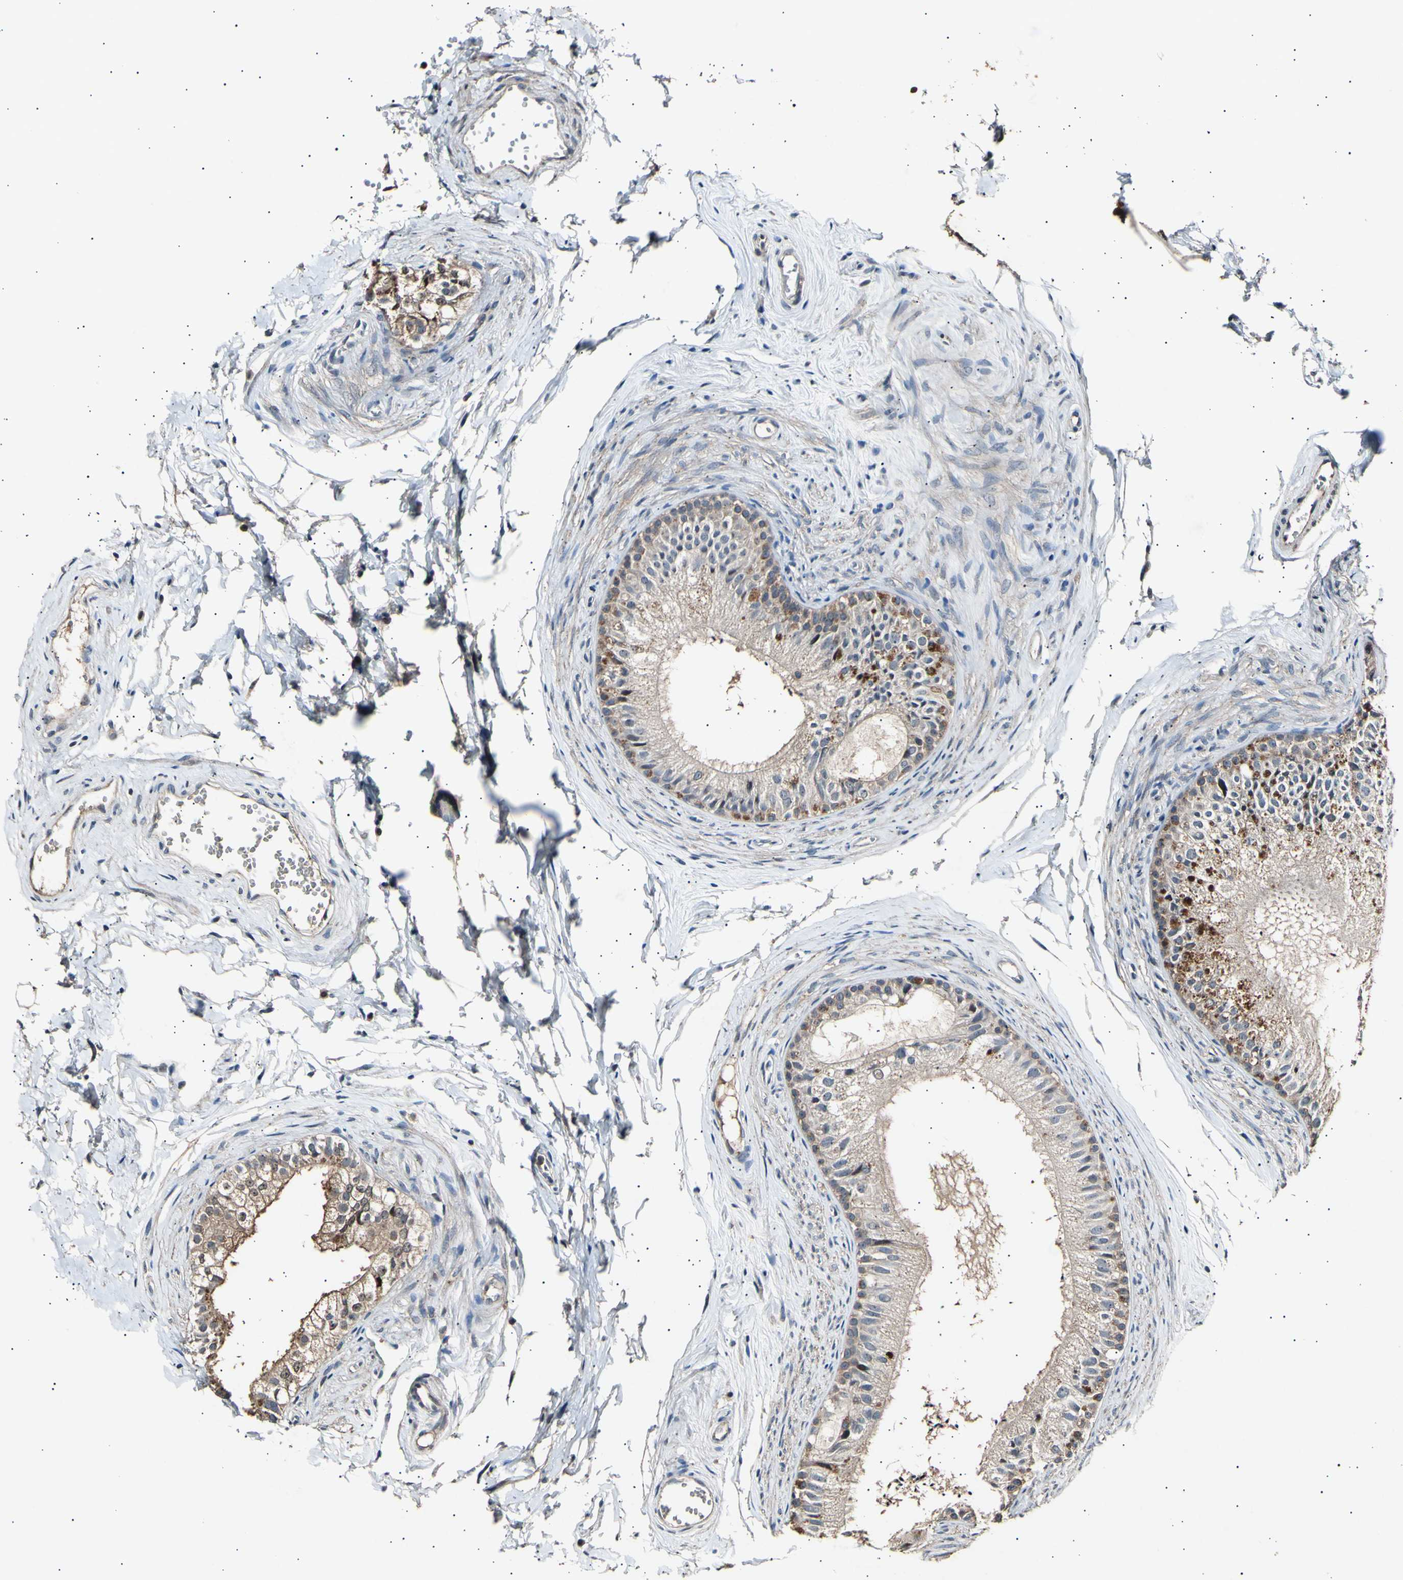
{"staining": {"intensity": "strong", "quantity": "<25%", "location": "cytoplasmic/membranous"}, "tissue": "epididymis", "cell_type": "Glandular cells", "image_type": "normal", "snomed": [{"axis": "morphology", "description": "Normal tissue, NOS"}, {"axis": "topography", "description": "Epididymis"}], "caption": "This is a micrograph of IHC staining of normal epididymis, which shows strong expression in the cytoplasmic/membranous of glandular cells.", "gene": "ADCY3", "patient": {"sex": "male", "age": 56}}